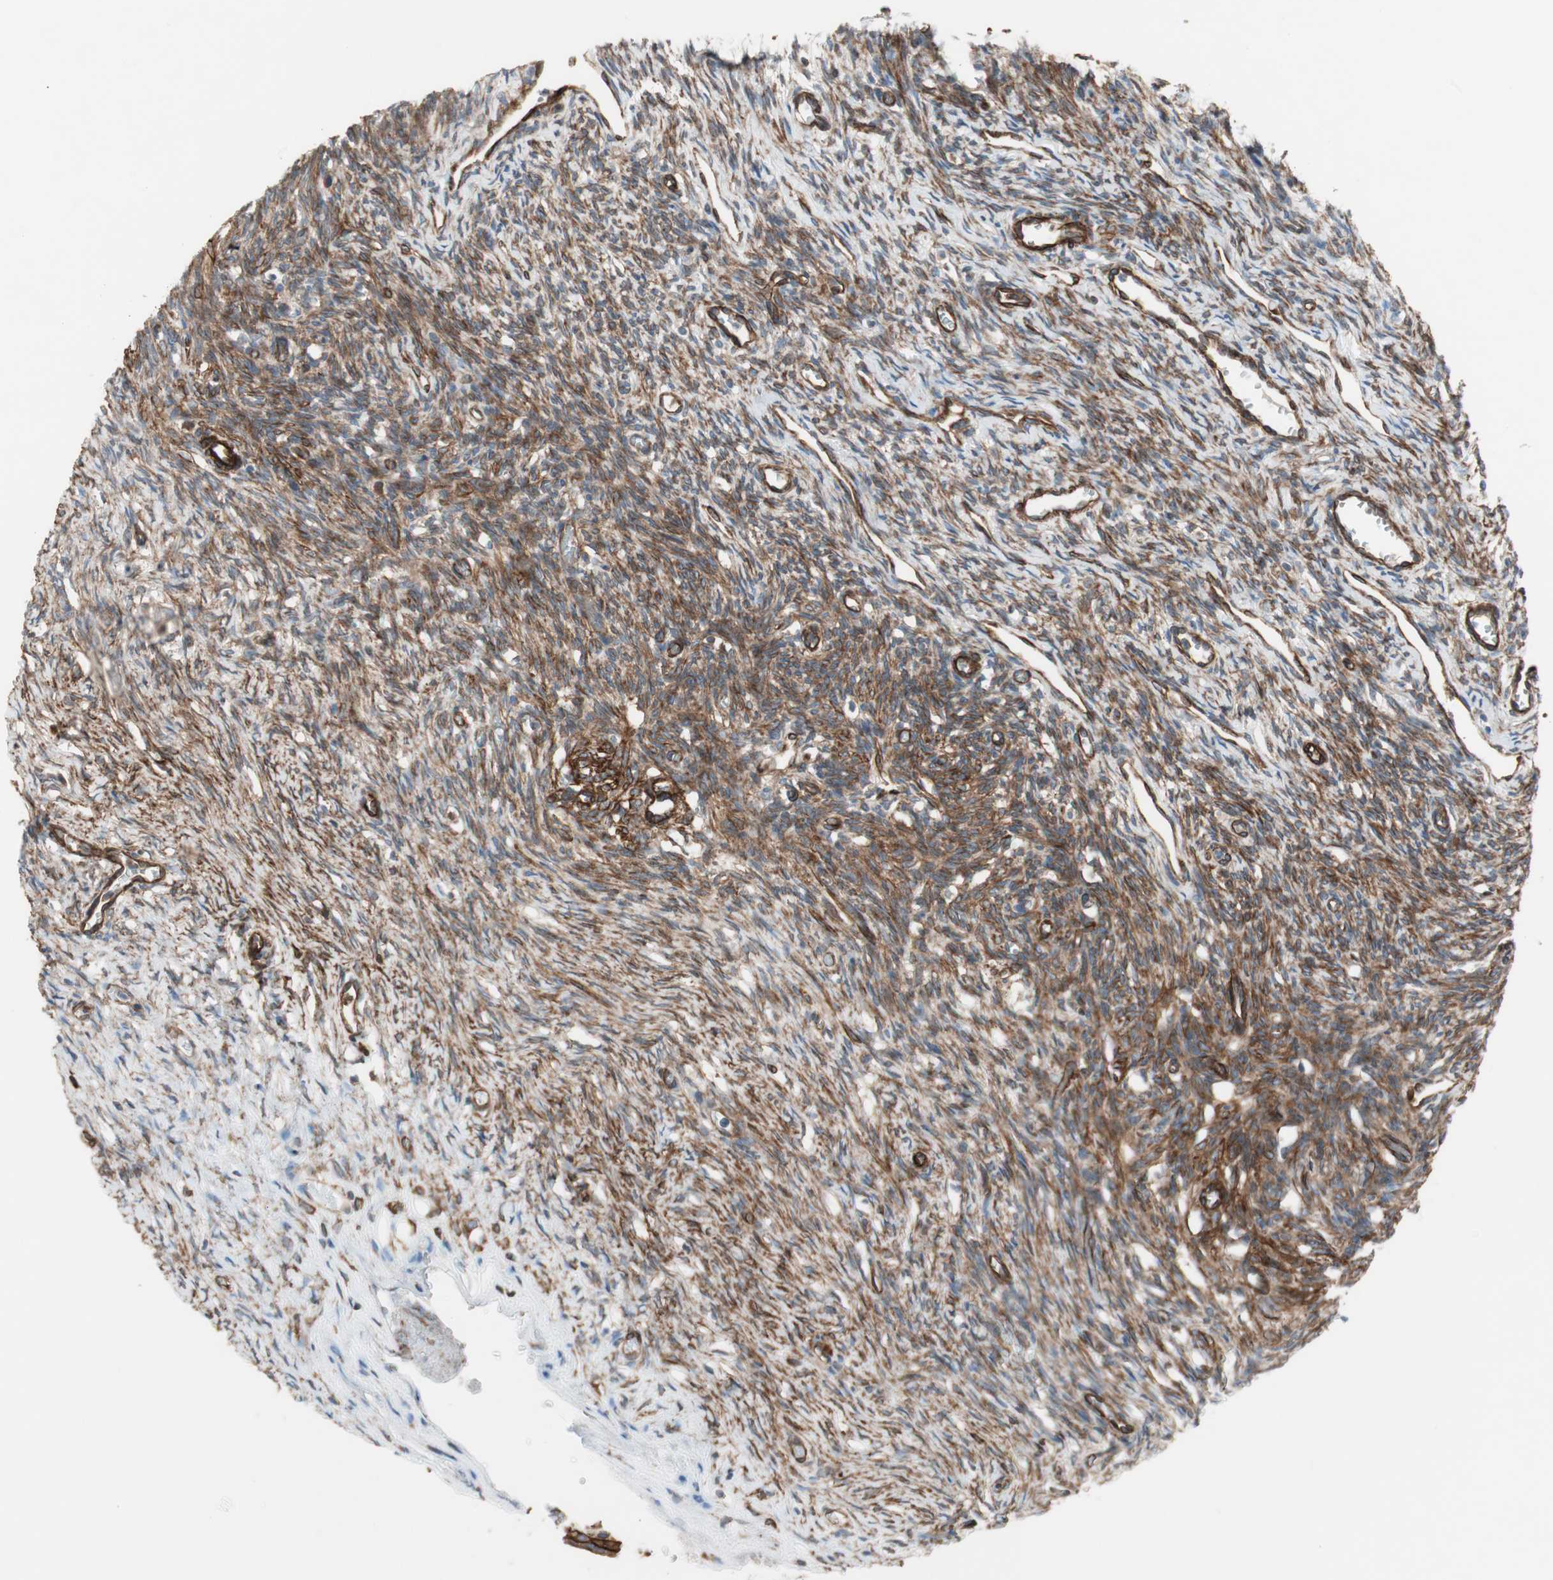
{"staining": {"intensity": "strong", "quantity": ">75%", "location": "nuclear"}, "tissue": "ovary", "cell_type": "Follicle cells", "image_type": "normal", "snomed": [{"axis": "morphology", "description": "Normal tissue, NOS"}, {"axis": "topography", "description": "Ovary"}], "caption": "The photomicrograph reveals staining of benign ovary, revealing strong nuclear protein staining (brown color) within follicle cells.", "gene": "TCTA", "patient": {"sex": "female", "age": 33}}